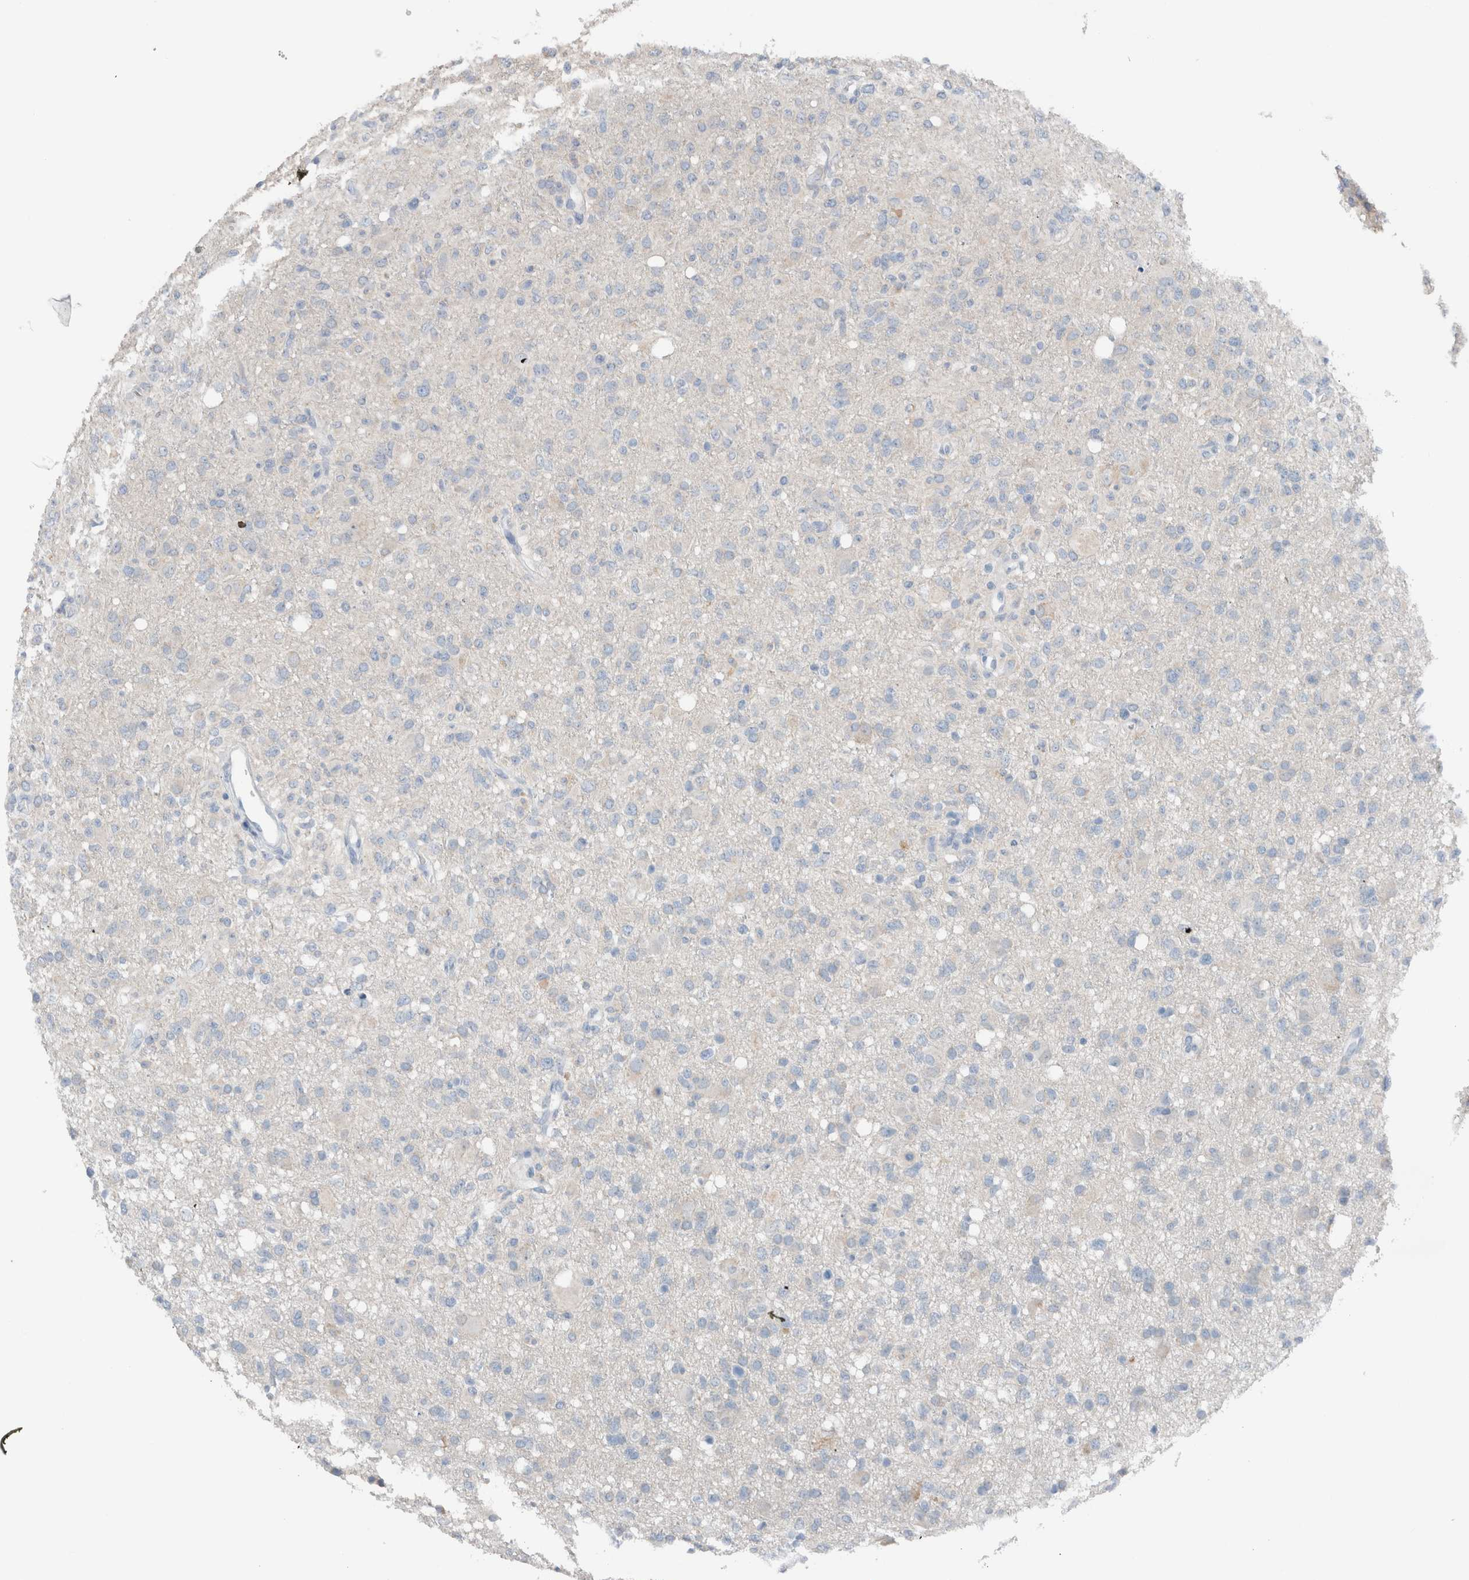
{"staining": {"intensity": "negative", "quantity": "none", "location": "none"}, "tissue": "glioma", "cell_type": "Tumor cells", "image_type": "cancer", "snomed": [{"axis": "morphology", "description": "Glioma, malignant, High grade"}, {"axis": "topography", "description": "Brain"}], "caption": "Image shows no protein staining in tumor cells of glioma tissue. The staining is performed using DAB brown chromogen with nuclei counter-stained in using hematoxylin.", "gene": "DUOX1", "patient": {"sex": "female", "age": 57}}